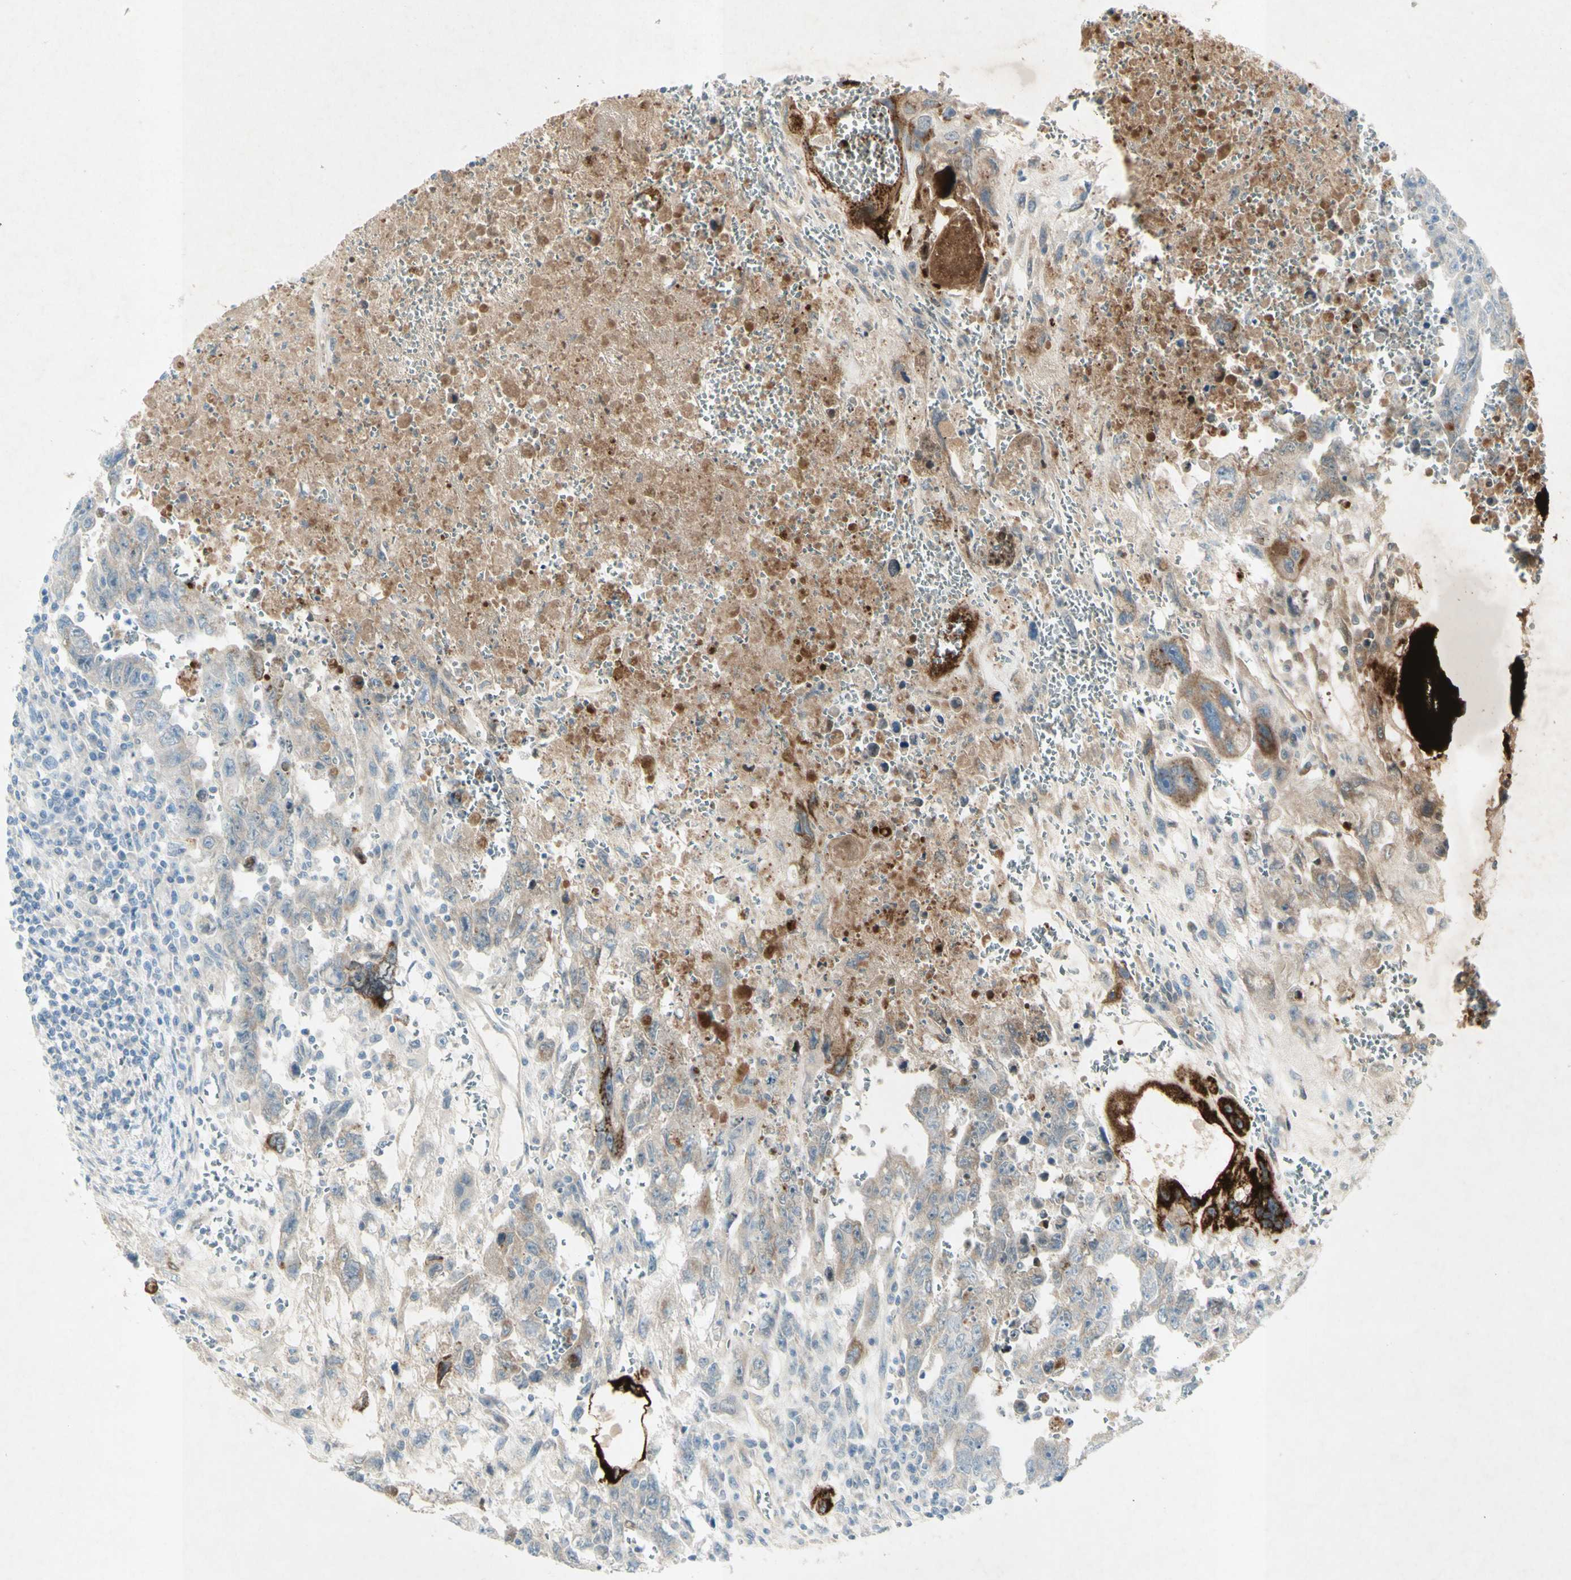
{"staining": {"intensity": "strong", "quantity": "<25%", "location": "cytoplasmic/membranous"}, "tissue": "testis cancer", "cell_type": "Tumor cells", "image_type": "cancer", "snomed": [{"axis": "morphology", "description": "Carcinoma, Embryonal, NOS"}, {"axis": "topography", "description": "Testis"}], "caption": "Embryonal carcinoma (testis) stained with a brown dye displays strong cytoplasmic/membranous positive staining in approximately <25% of tumor cells.", "gene": "GDF15", "patient": {"sex": "male", "age": 28}}